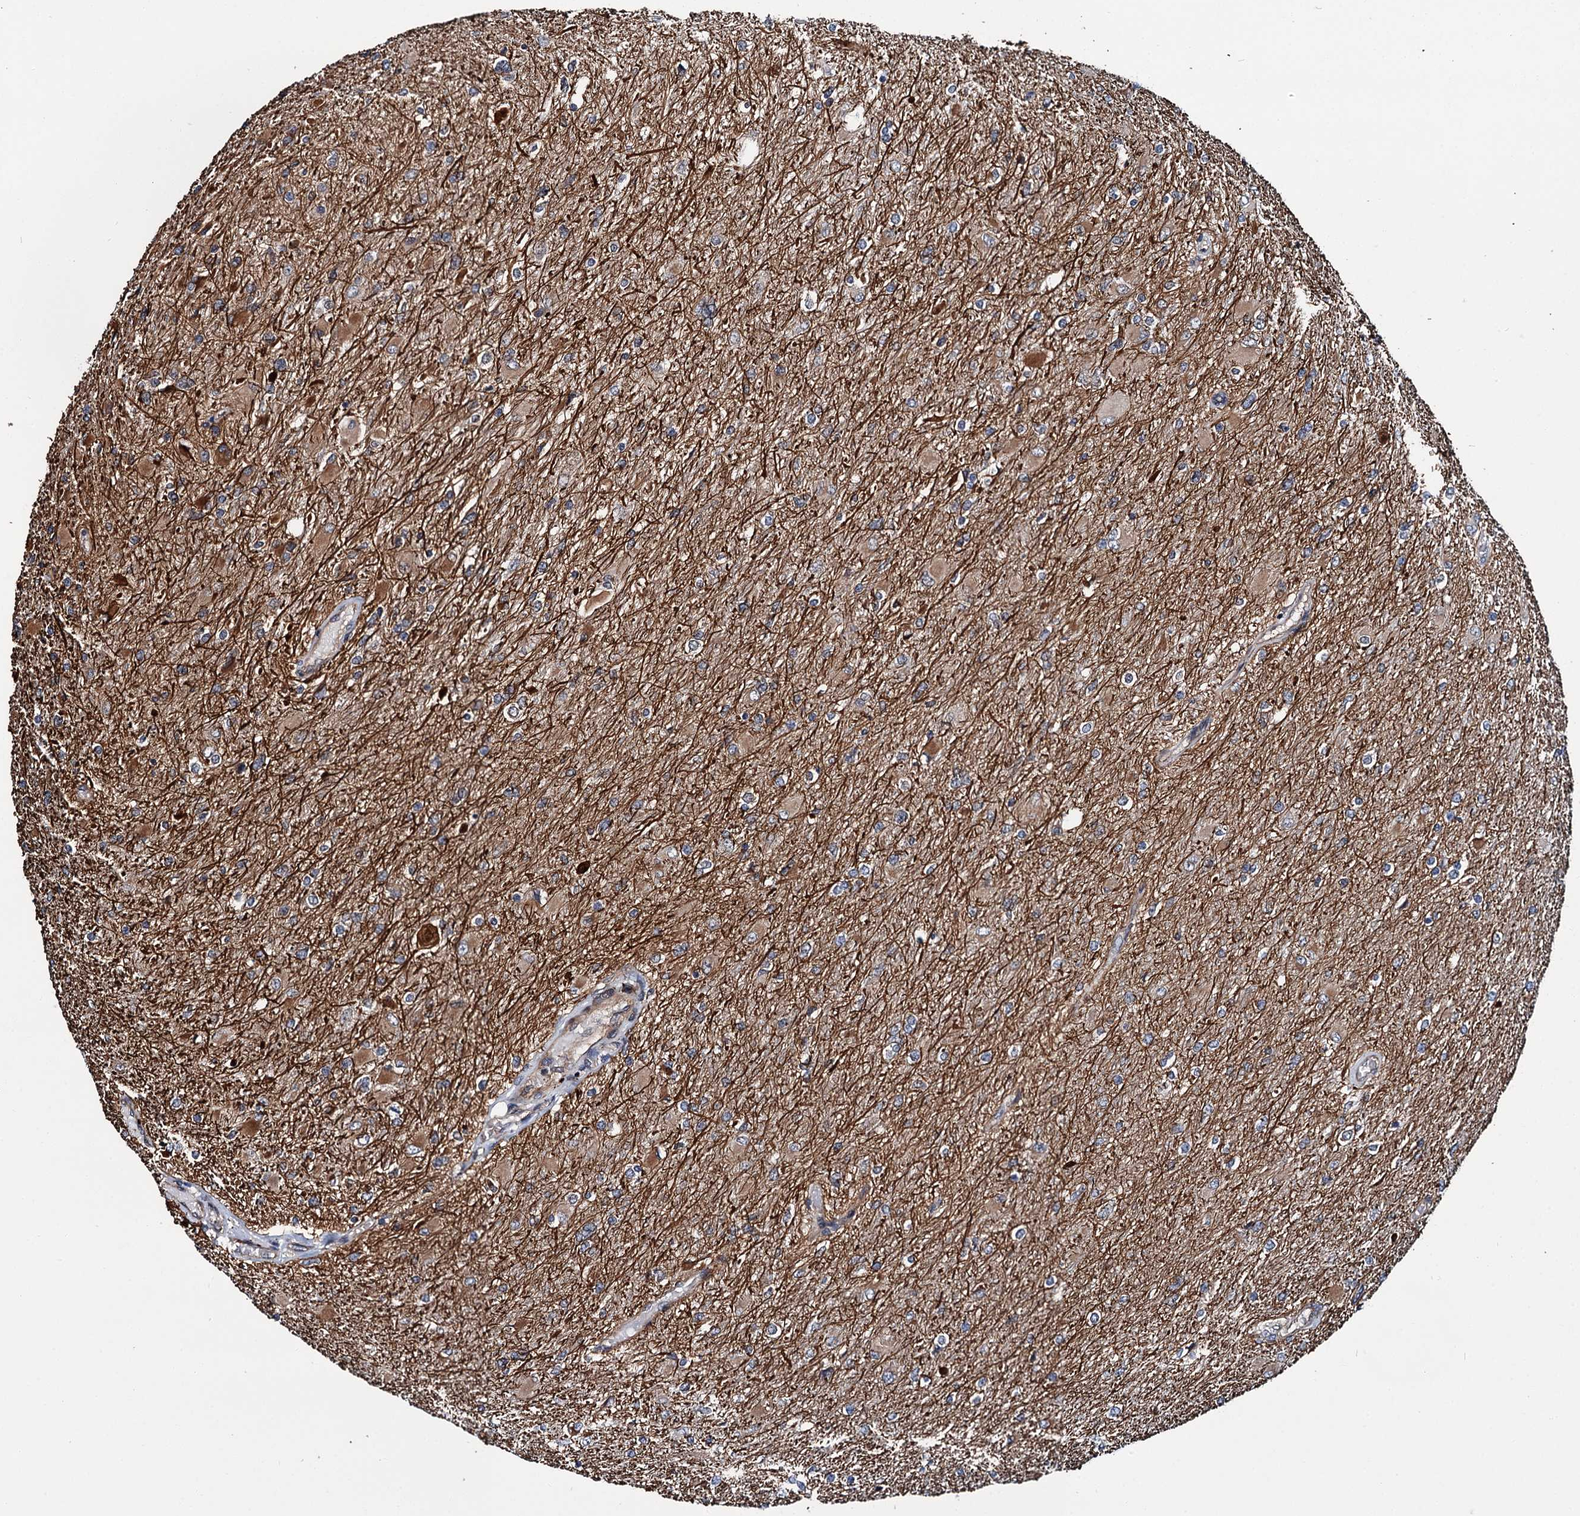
{"staining": {"intensity": "moderate", "quantity": "<25%", "location": "cytoplasmic/membranous"}, "tissue": "glioma", "cell_type": "Tumor cells", "image_type": "cancer", "snomed": [{"axis": "morphology", "description": "Glioma, malignant, High grade"}, {"axis": "topography", "description": "Cerebral cortex"}], "caption": "Immunohistochemical staining of human glioma shows moderate cytoplasmic/membranous protein positivity in approximately <25% of tumor cells.", "gene": "ZFYVE19", "patient": {"sex": "female", "age": 36}}